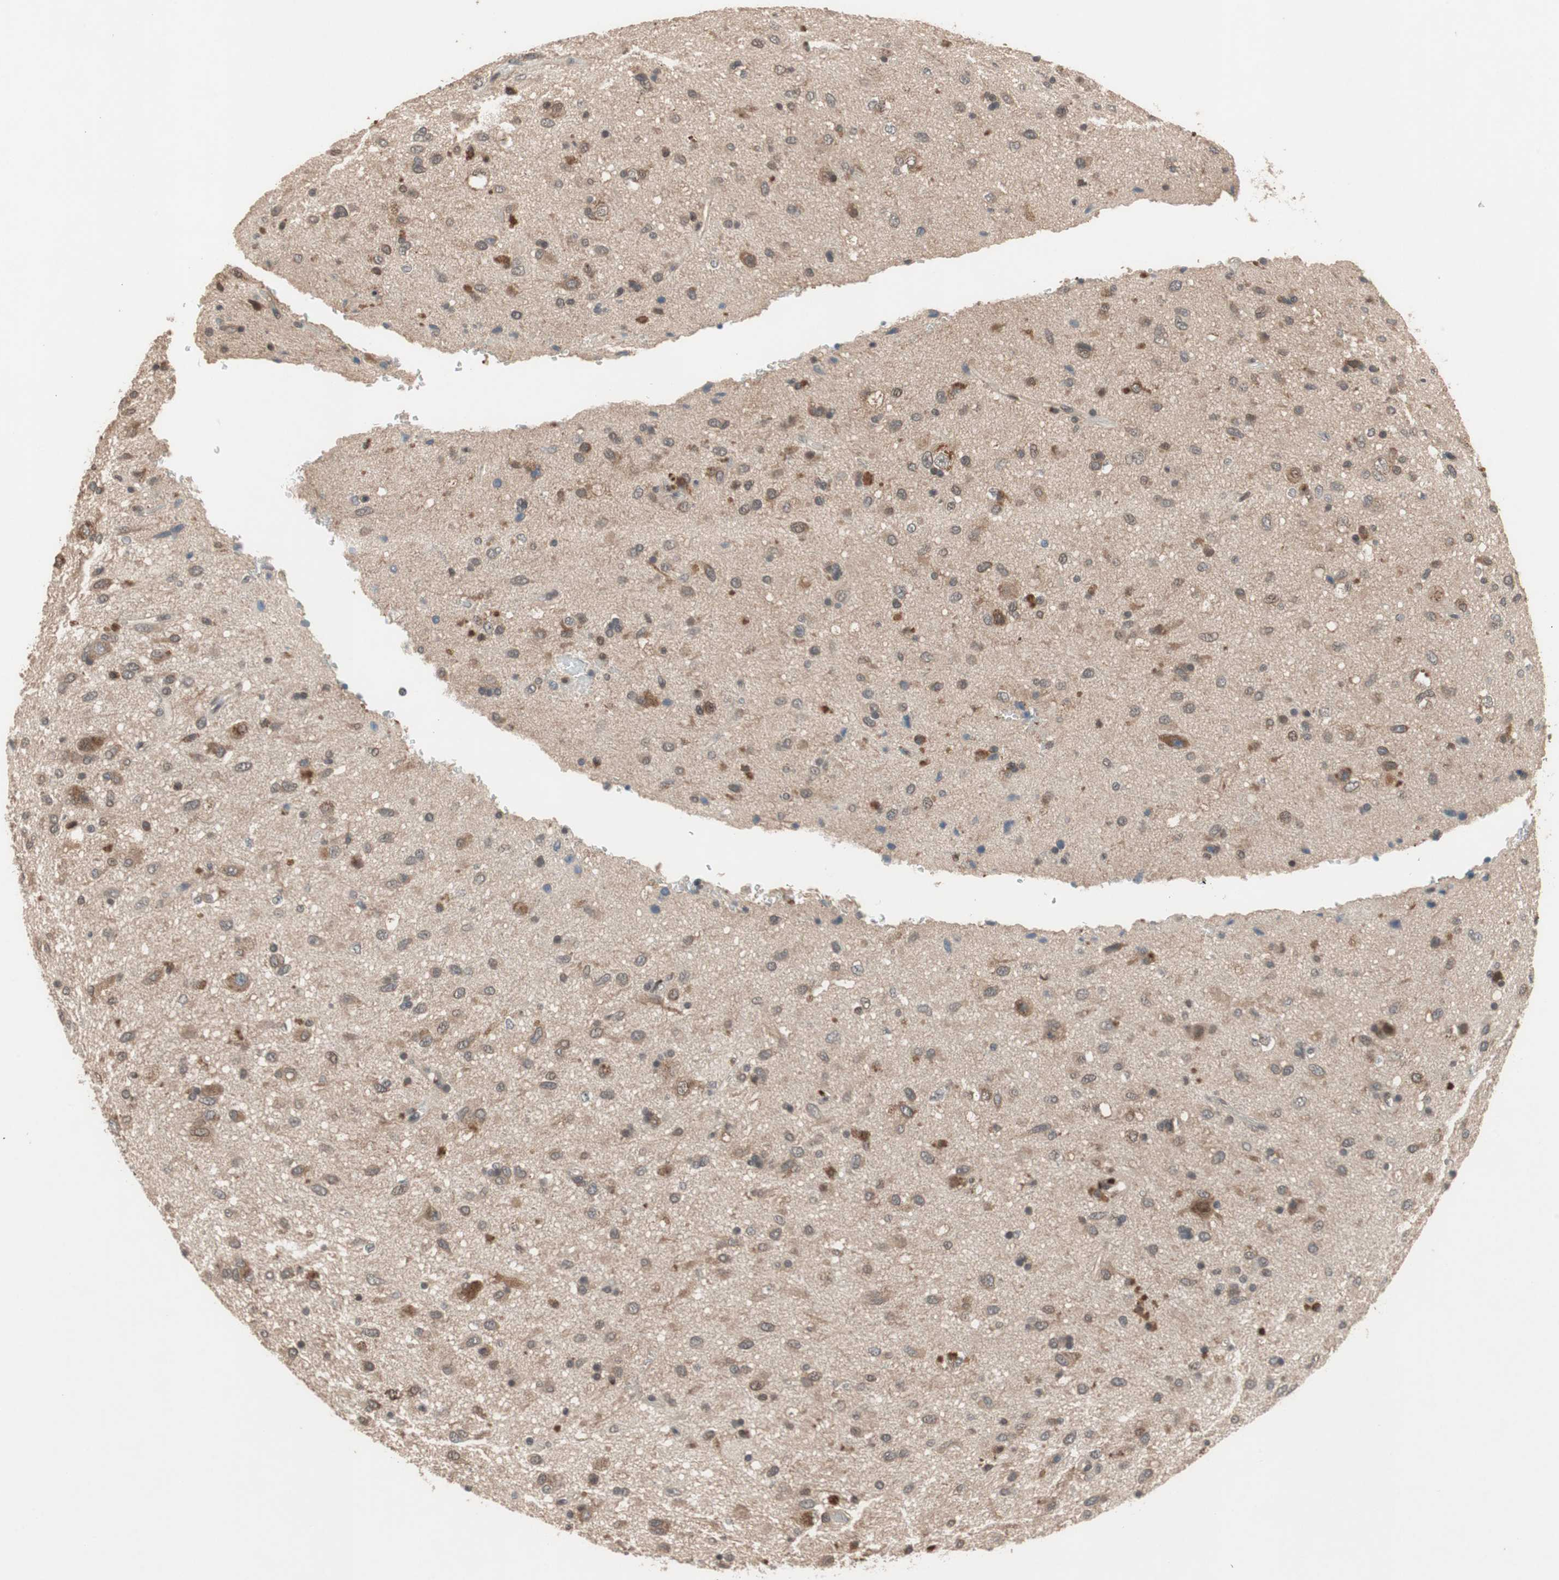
{"staining": {"intensity": "moderate", "quantity": ">75%", "location": "cytoplasmic/membranous,nuclear"}, "tissue": "glioma", "cell_type": "Tumor cells", "image_type": "cancer", "snomed": [{"axis": "morphology", "description": "Glioma, malignant, Low grade"}, {"axis": "topography", "description": "Brain"}], "caption": "Protein staining displays moderate cytoplasmic/membranous and nuclear expression in approximately >75% of tumor cells in glioma. (brown staining indicates protein expression, while blue staining denotes nuclei).", "gene": "GART", "patient": {"sex": "male", "age": 77}}